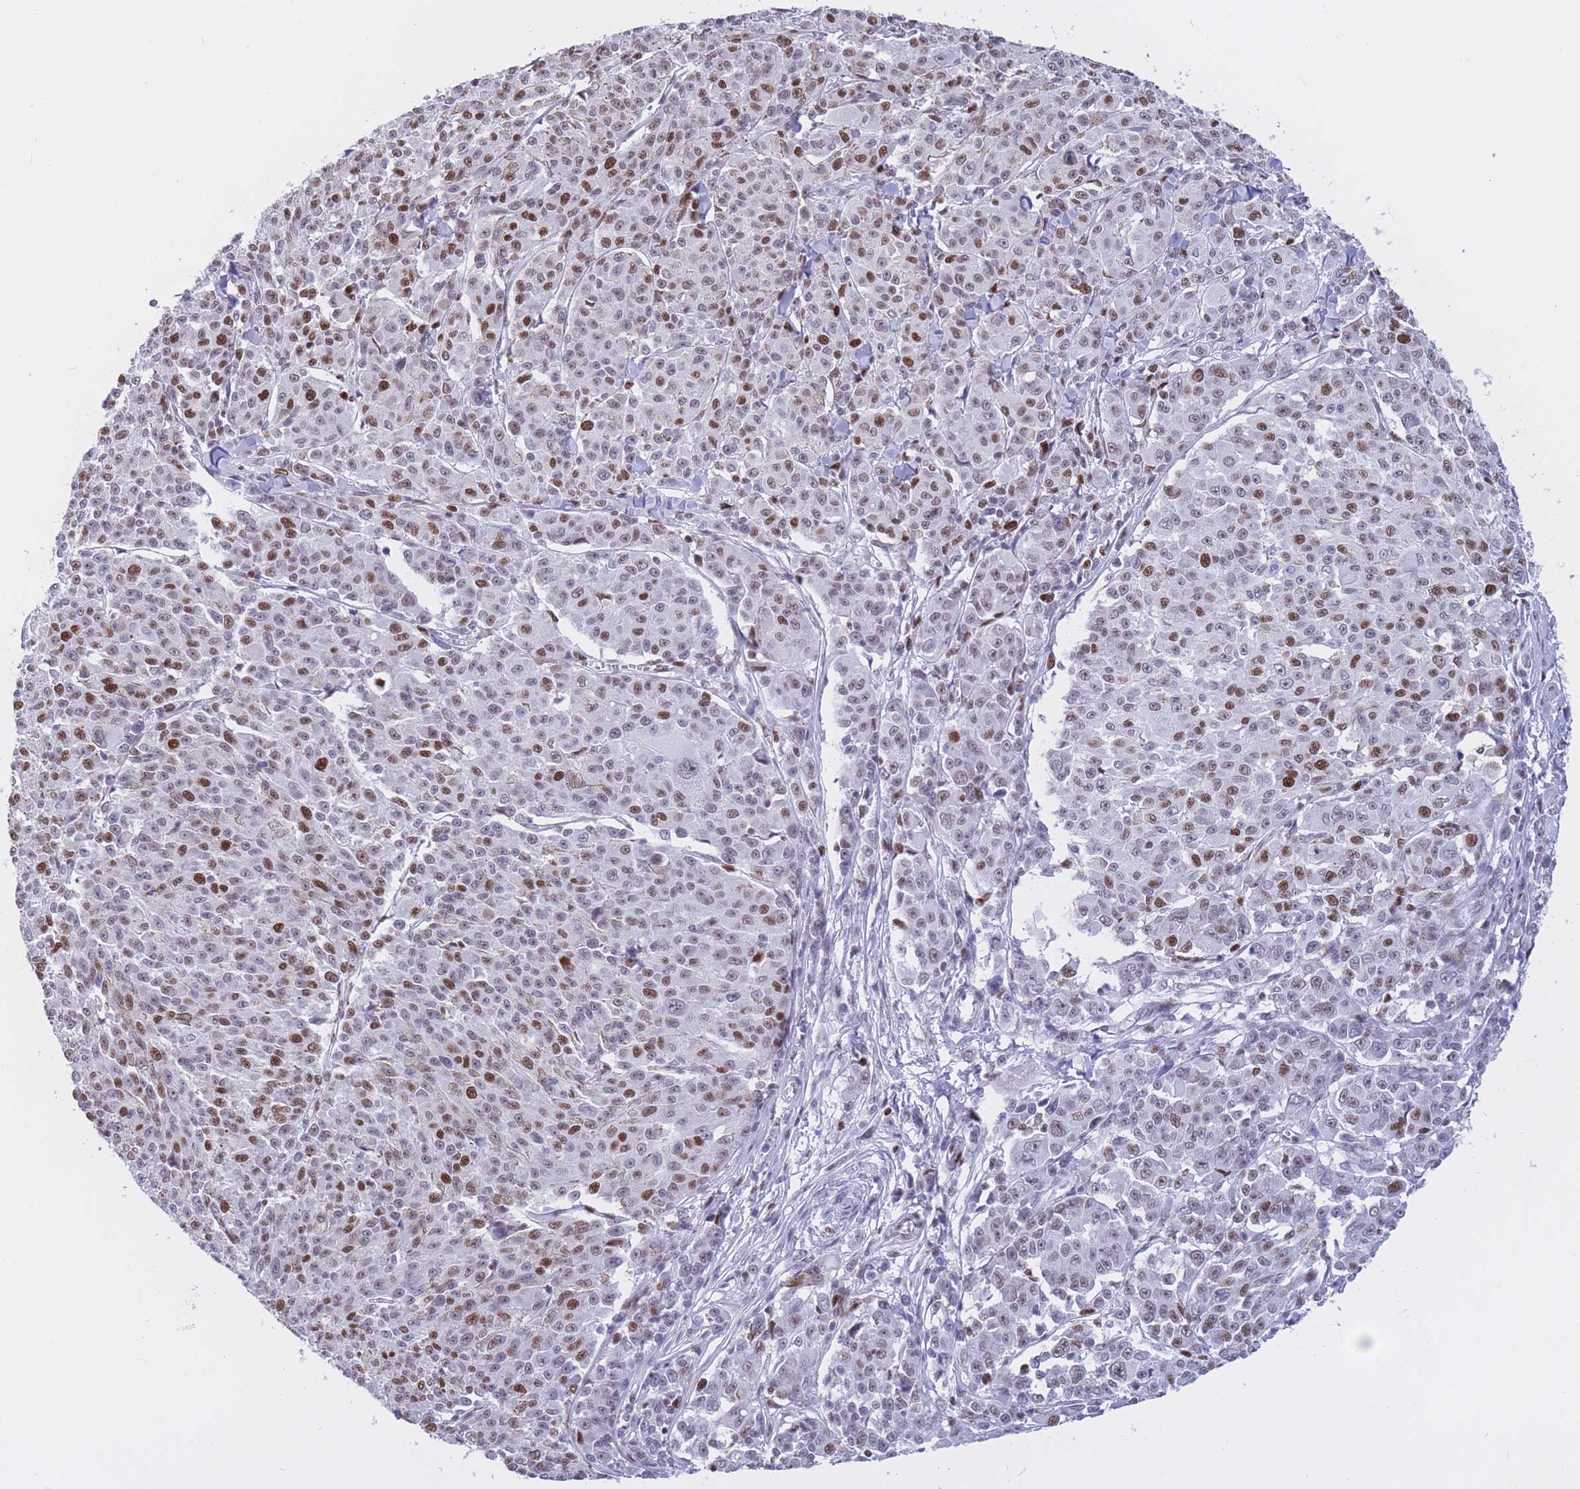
{"staining": {"intensity": "strong", "quantity": "25%-75%", "location": "nuclear"}, "tissue": "melanoma", "cell_type": "Tumor cells", "image_type": "cancer", "snomed": [{"axis": "morphology", "description": "Malignant melanoma, NOS"}, {"axis": "topography", "description": "Skin"}], "caption": "Malignant melanoma stained with a protein marker reveals strong staining in tumor cells.", "gene": "NASP", "patient": {"sex": "female", "age": 52}}